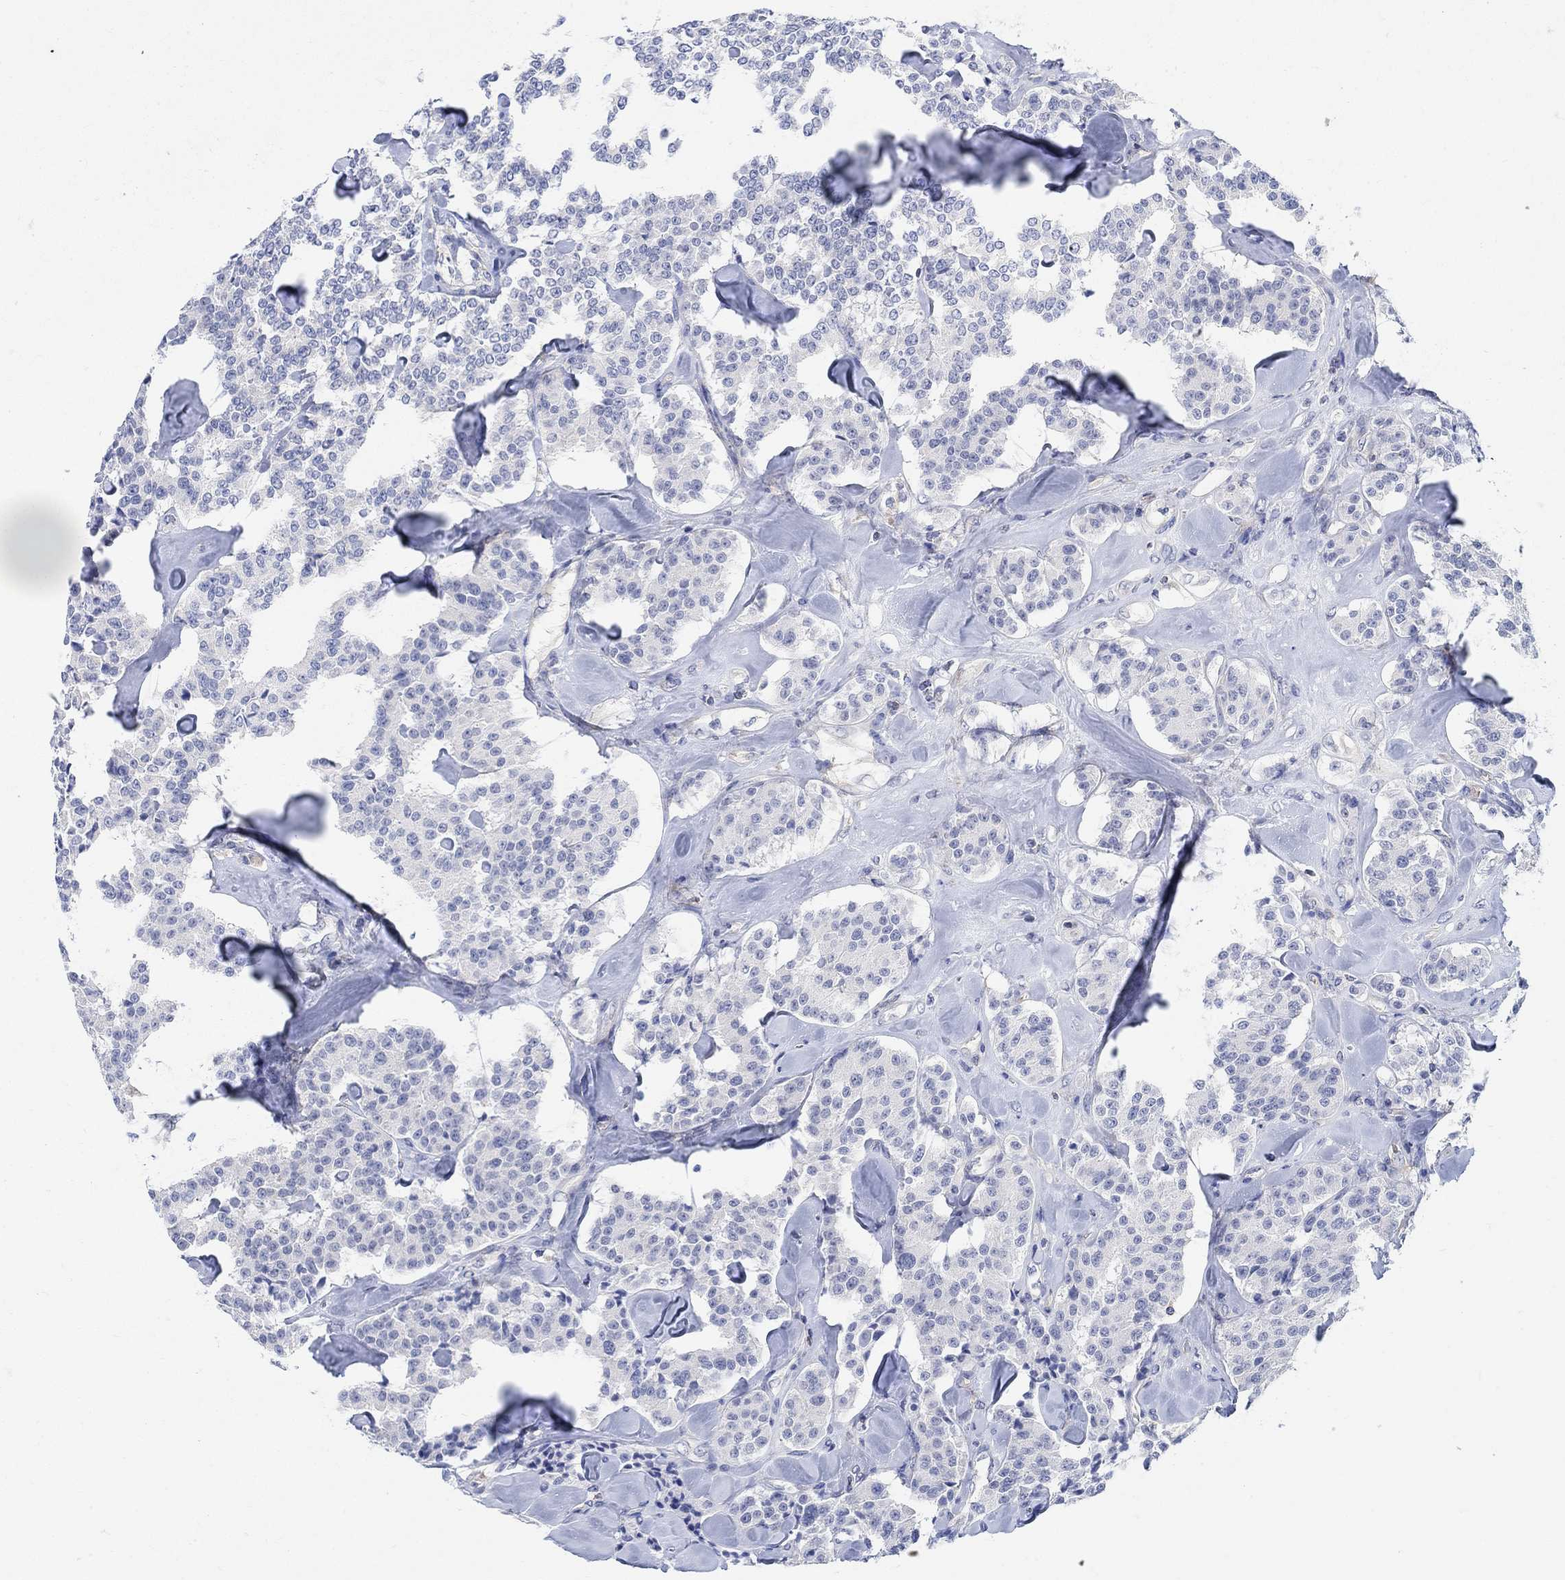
{"staining": {"intensity": "negative", "quantity": "none", "location": "none"}, "tissue": "carcinoid", "cell_type": "Tumor cells", "image_type": "cancer", "snomed": [{"axis": "morphology", "description": "Carcinoid, malignant, NOS"}, {"axis": "topography", "description": "Pancreas"}], "caption": "Carcinoid stained for a protein using immunohistochemistry reveals no staining tumor cells.", "gene": "PHF21B", "patient": {"sex": "male", "age": 41}}